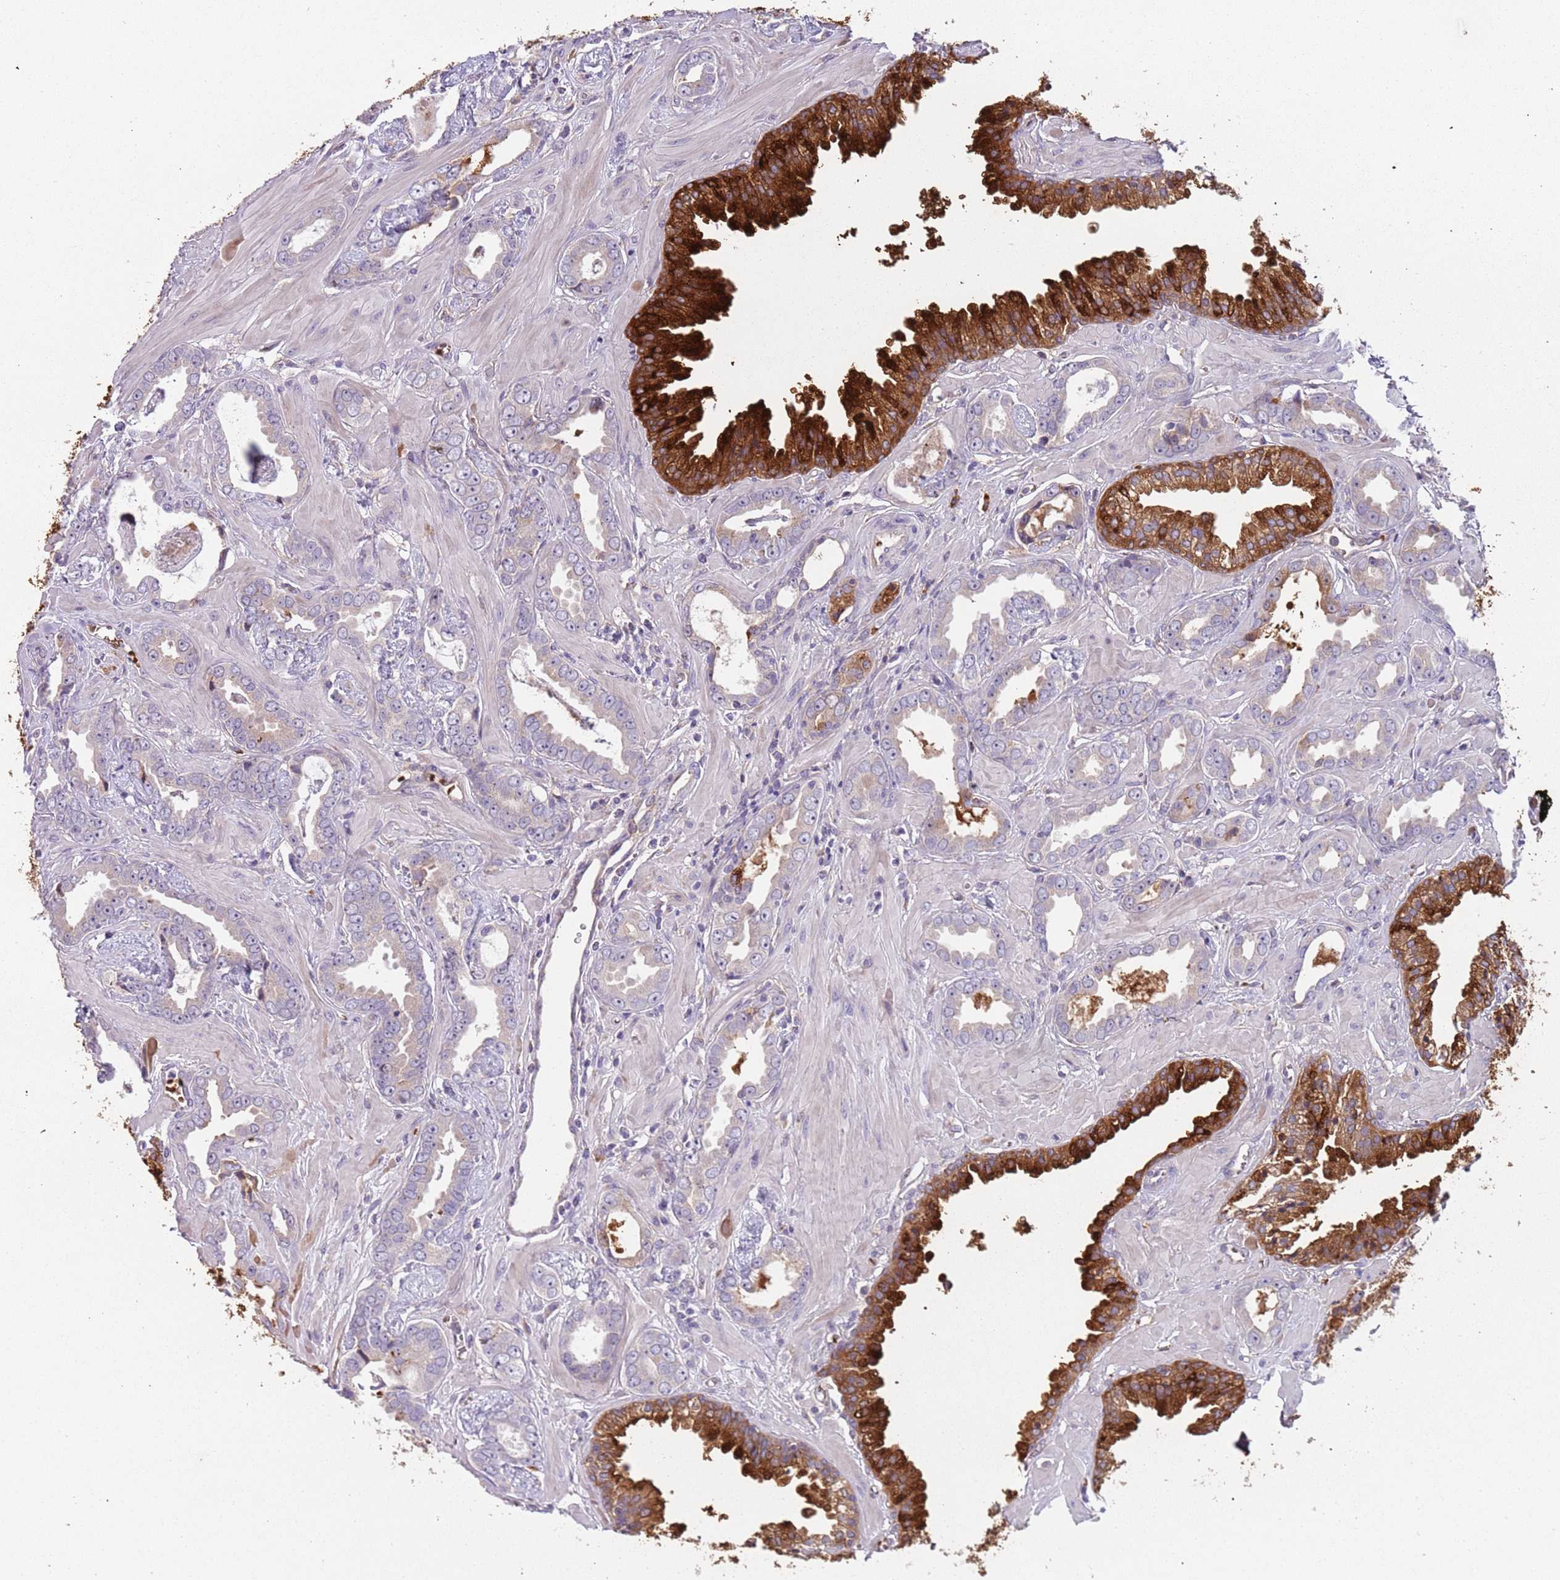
{"staining": {"intensity": "strong", "quantity": "<25%", "location": "cytoplasmic/membranous"}, "tissue": "prostate cancer", "cell_type": "Tumor cells", "image_type": "cancer", "snomed": [{"axis": "morphology", "description": "Adenocarcinoma, Low grade"}, {"axis": "topography", "description": "Prostate"}], "caption": "This image reveals prostate cancer stained with immunohistochemistry (IHC) to label a protein in brown. The cytoplasmic/membranous of tumor cells show strong positivity for the protein. Nuclei are counter-stained blue.", "gene": "VWCE", "patient": {"sex": "male", "age": 60}}